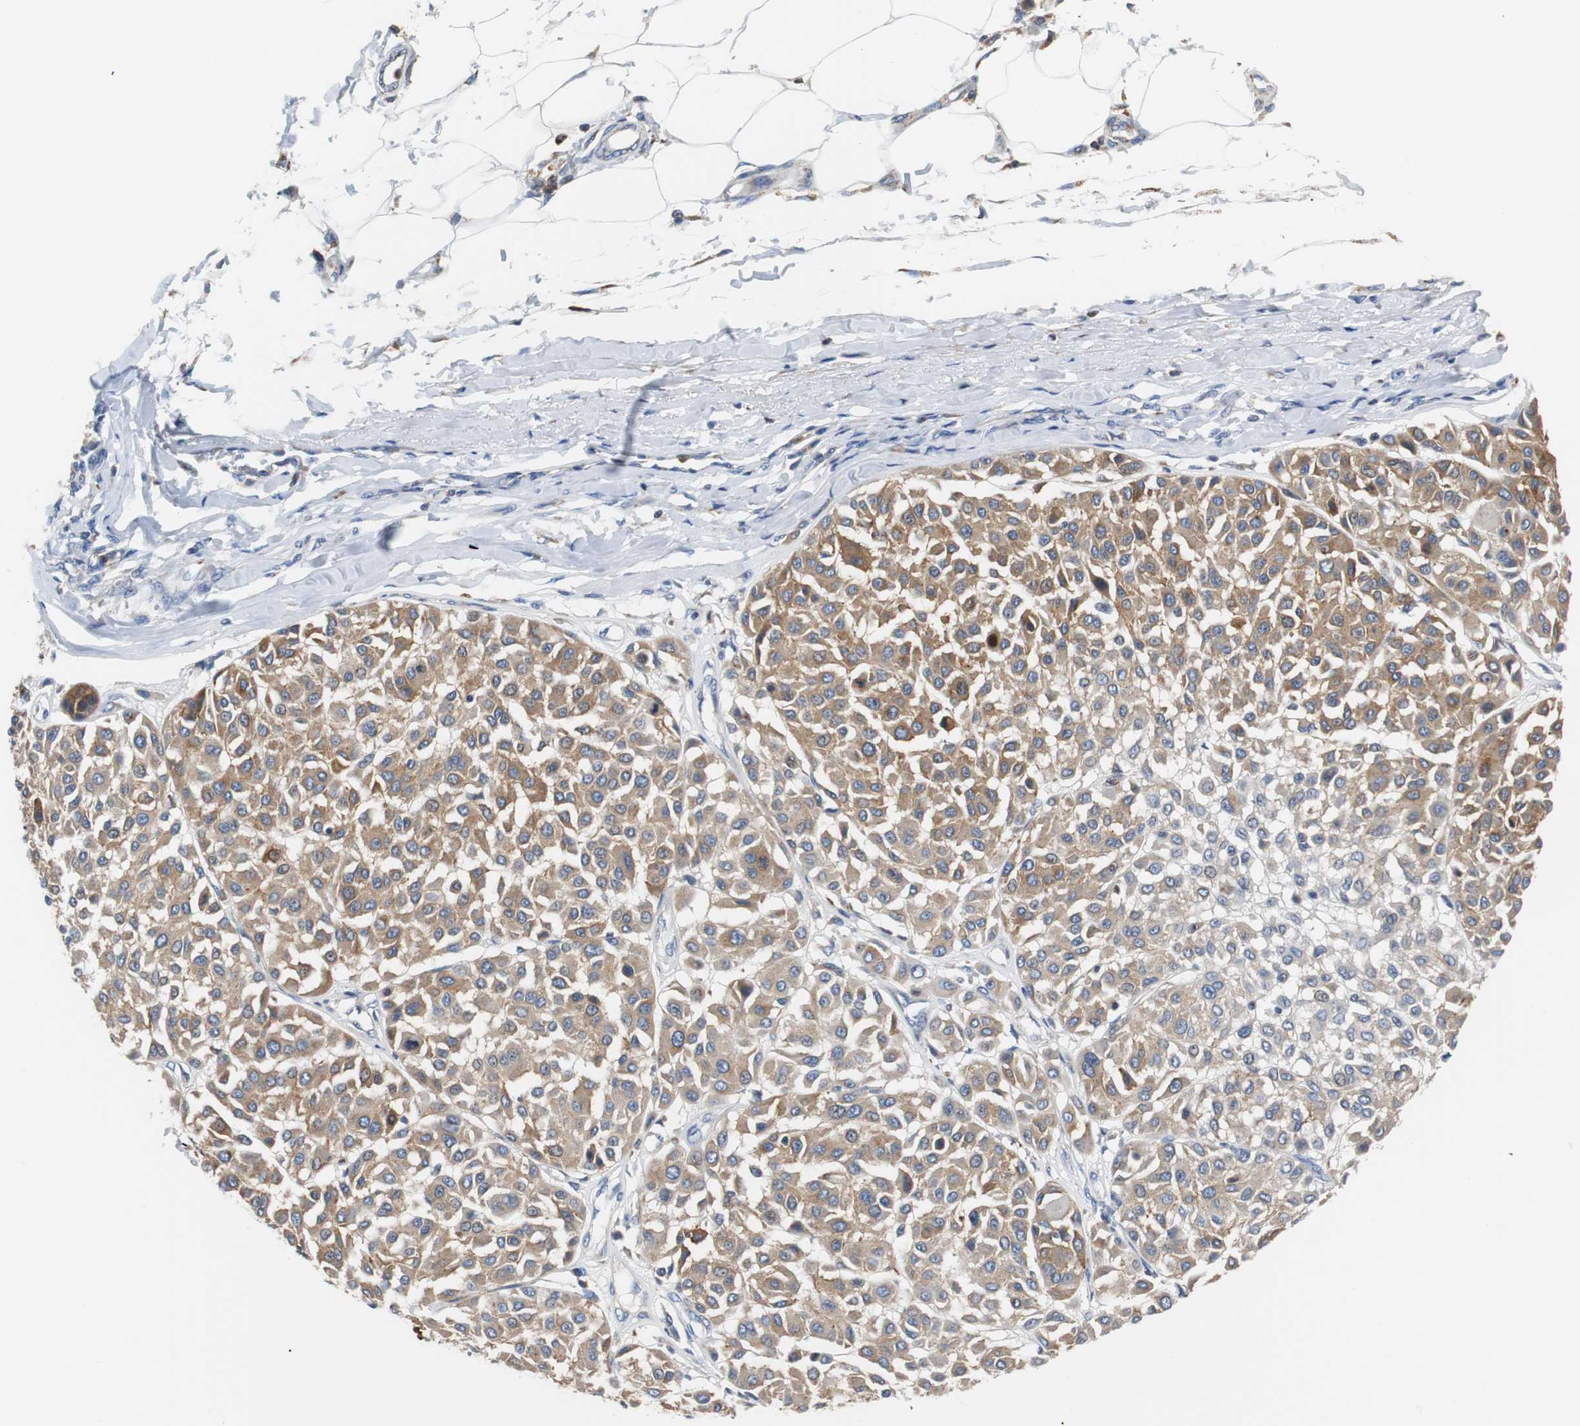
{"staining": {"intensity": "moderate", "quantity": ">75%", "location": "cytoplasmic/membranous"}, "tissue": "melanoma", "cell_type": "Tumor cells", "image_type": "cancer", "snomed": [{"axis": "morphology", "description": "Malignant melanoma, Metastatic site"}, {"axis": "topography", "description": "Soft tissue"}], "caption": "Brown immunohistochemical staining in human malignant melanoma (metastatic site) reveals moderate cytoplasmic/membranous expression in approximately >75% of tumor cells.", "gene": "VAMP8", "patient": {"sex": "male", "age": 41}}